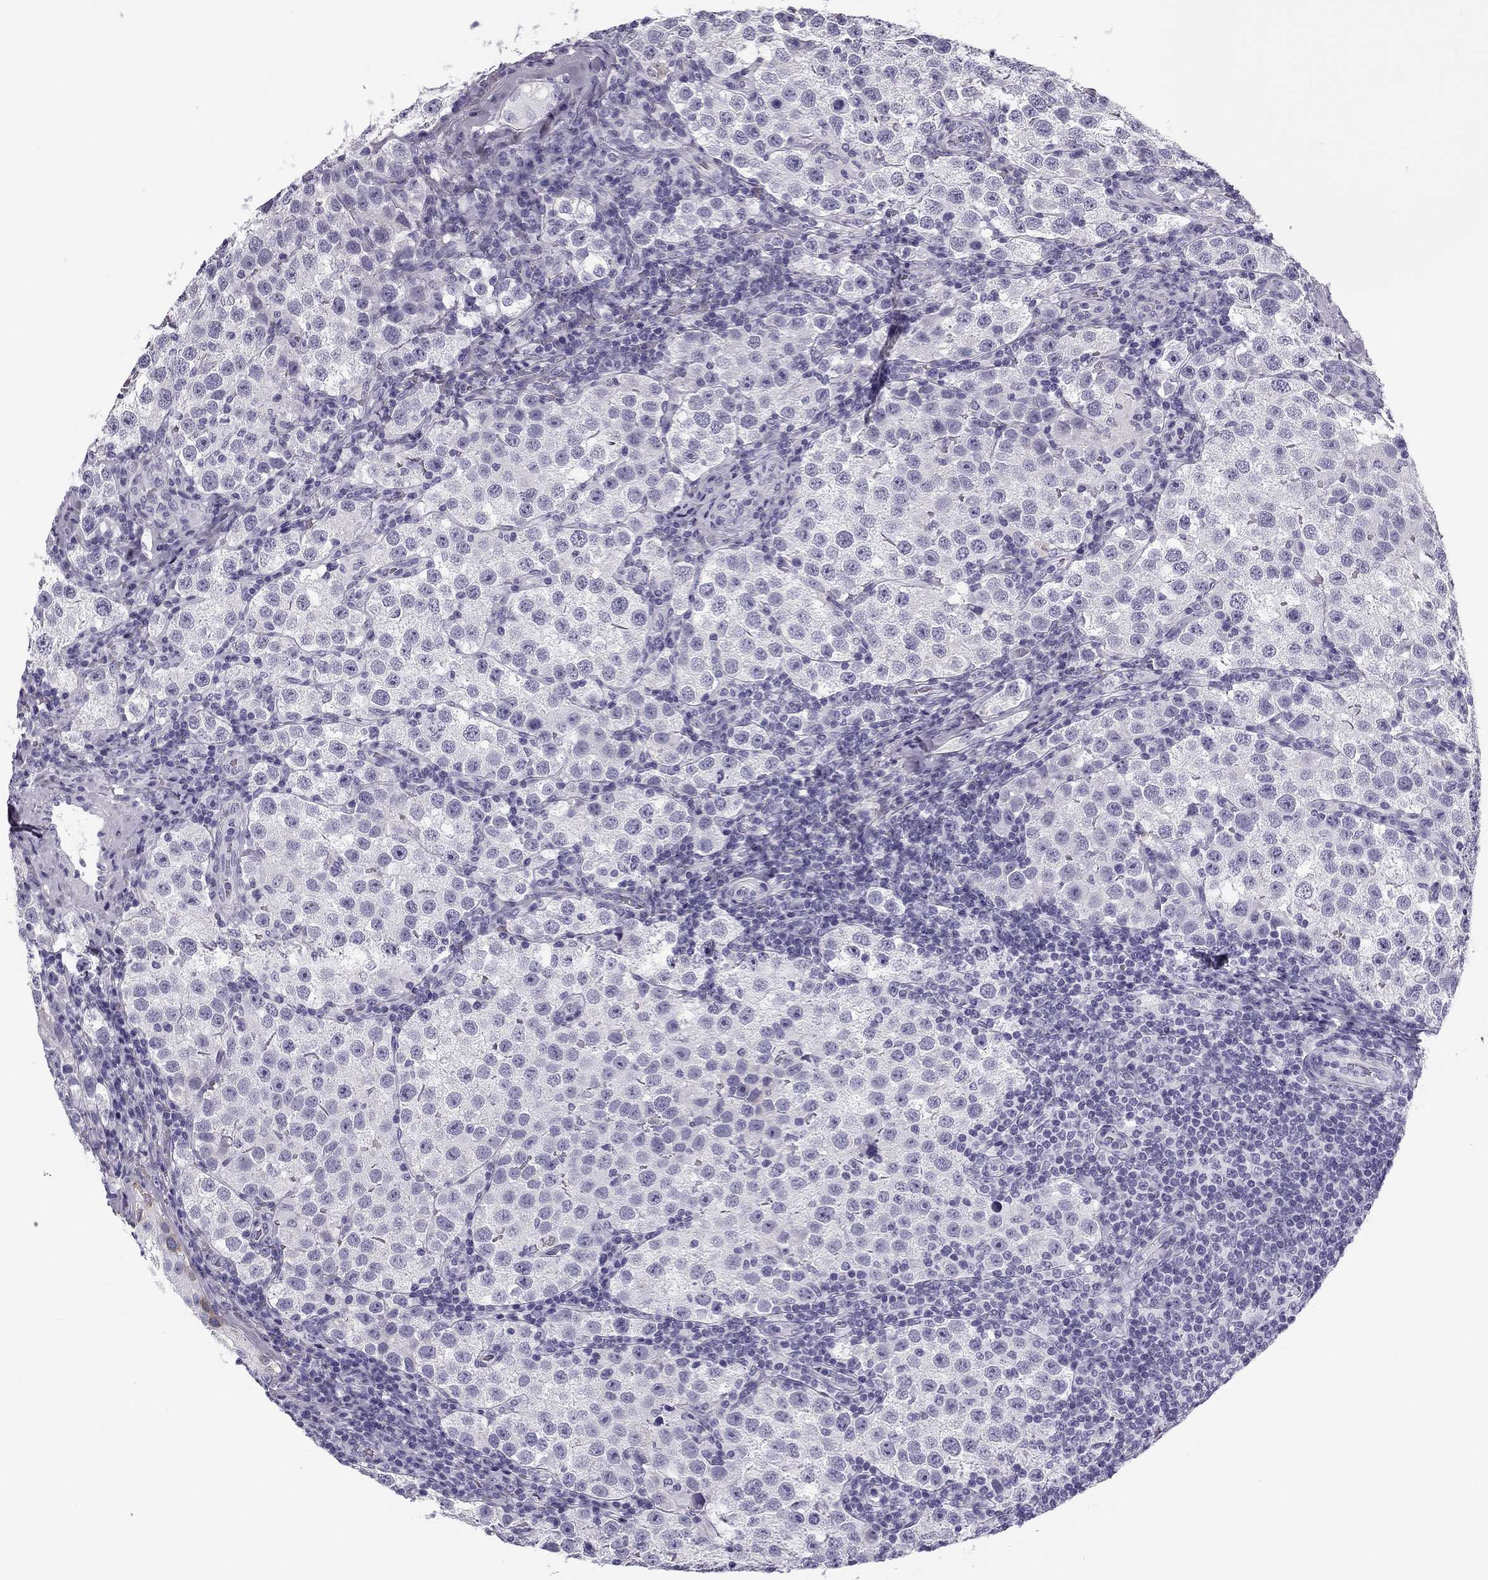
{"staining": {"intensity": "negative", "quantity": "none", "location": "none"}, "tissue": "testis cancer", "cell_type": "Tumor cells", "image_type": "cancer", "snomed": [{"axis": "morphology", "description": "Seminoma, NOS"}, {"axis": "topography", "description": "Testis"}], "caption": "Immunohistochemistry of human testis cancer (seminoma) displays no staining in tumor cells.", "gene": "MC5R", "patient": {"sex": "male", "age": 37}}